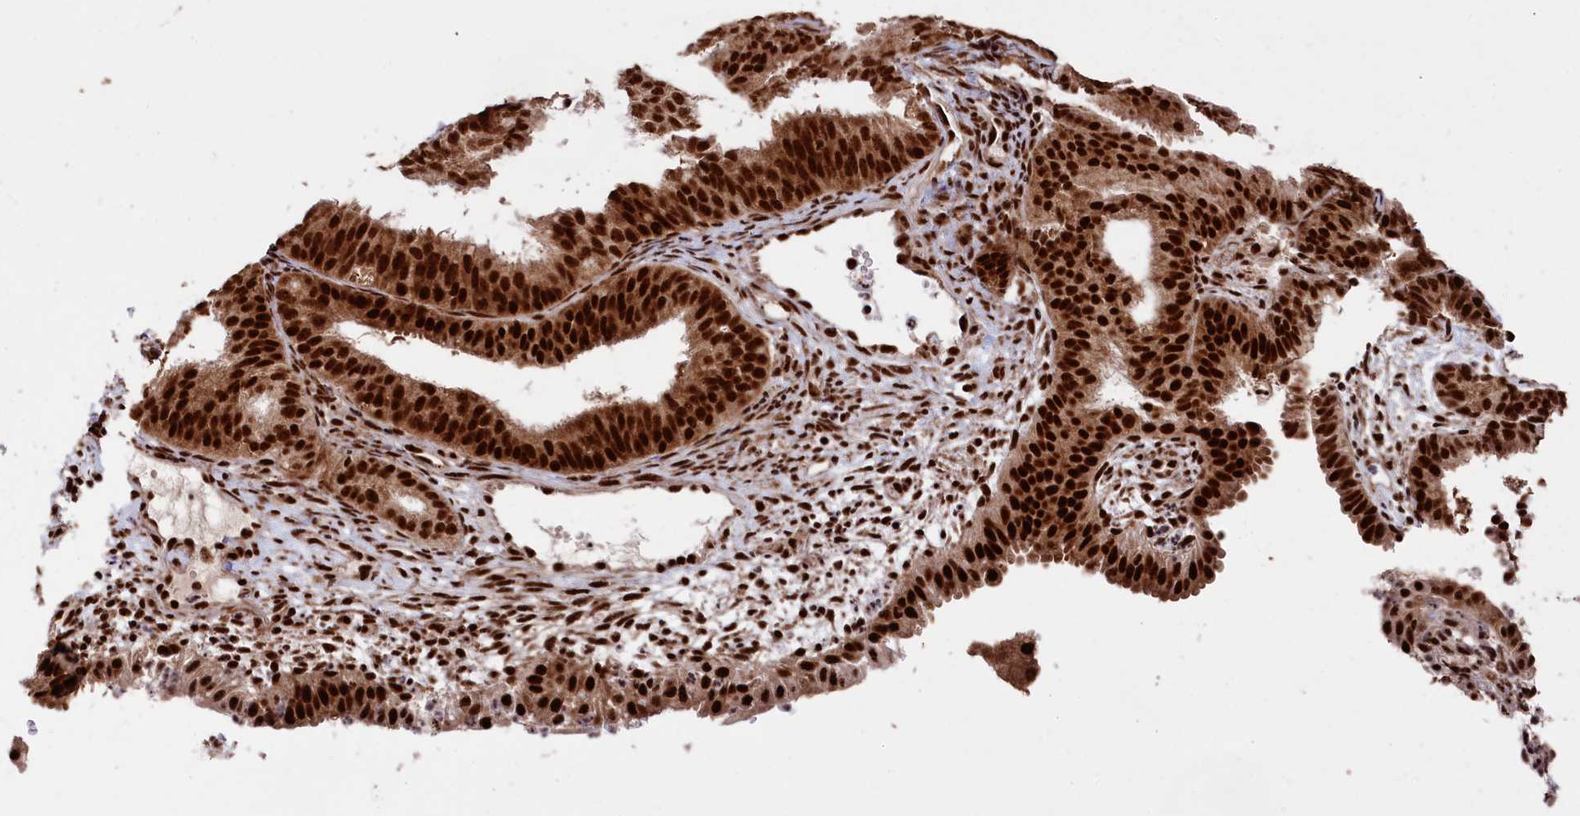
{"staining": {"intensity": "strong", "quantity": ">75%", "location": "nuclear"}, "tissue": "endometrial cancer", "cell_type": "Tumor cells", "image_type": "cancer", "snomed": [{"axis": "morphology", "description": "Adenocarcinoma, NOS"}, {"axis": "topography", "description": "Endometrium"}], "caption": "IHC of endometrial cancer (adenocarcinoma) reveals high levels of strong nuclear expression in approximately >75% of tumor cells.", "gene": "PRPF31", "patient": {"sex": "female", "age": 51}}